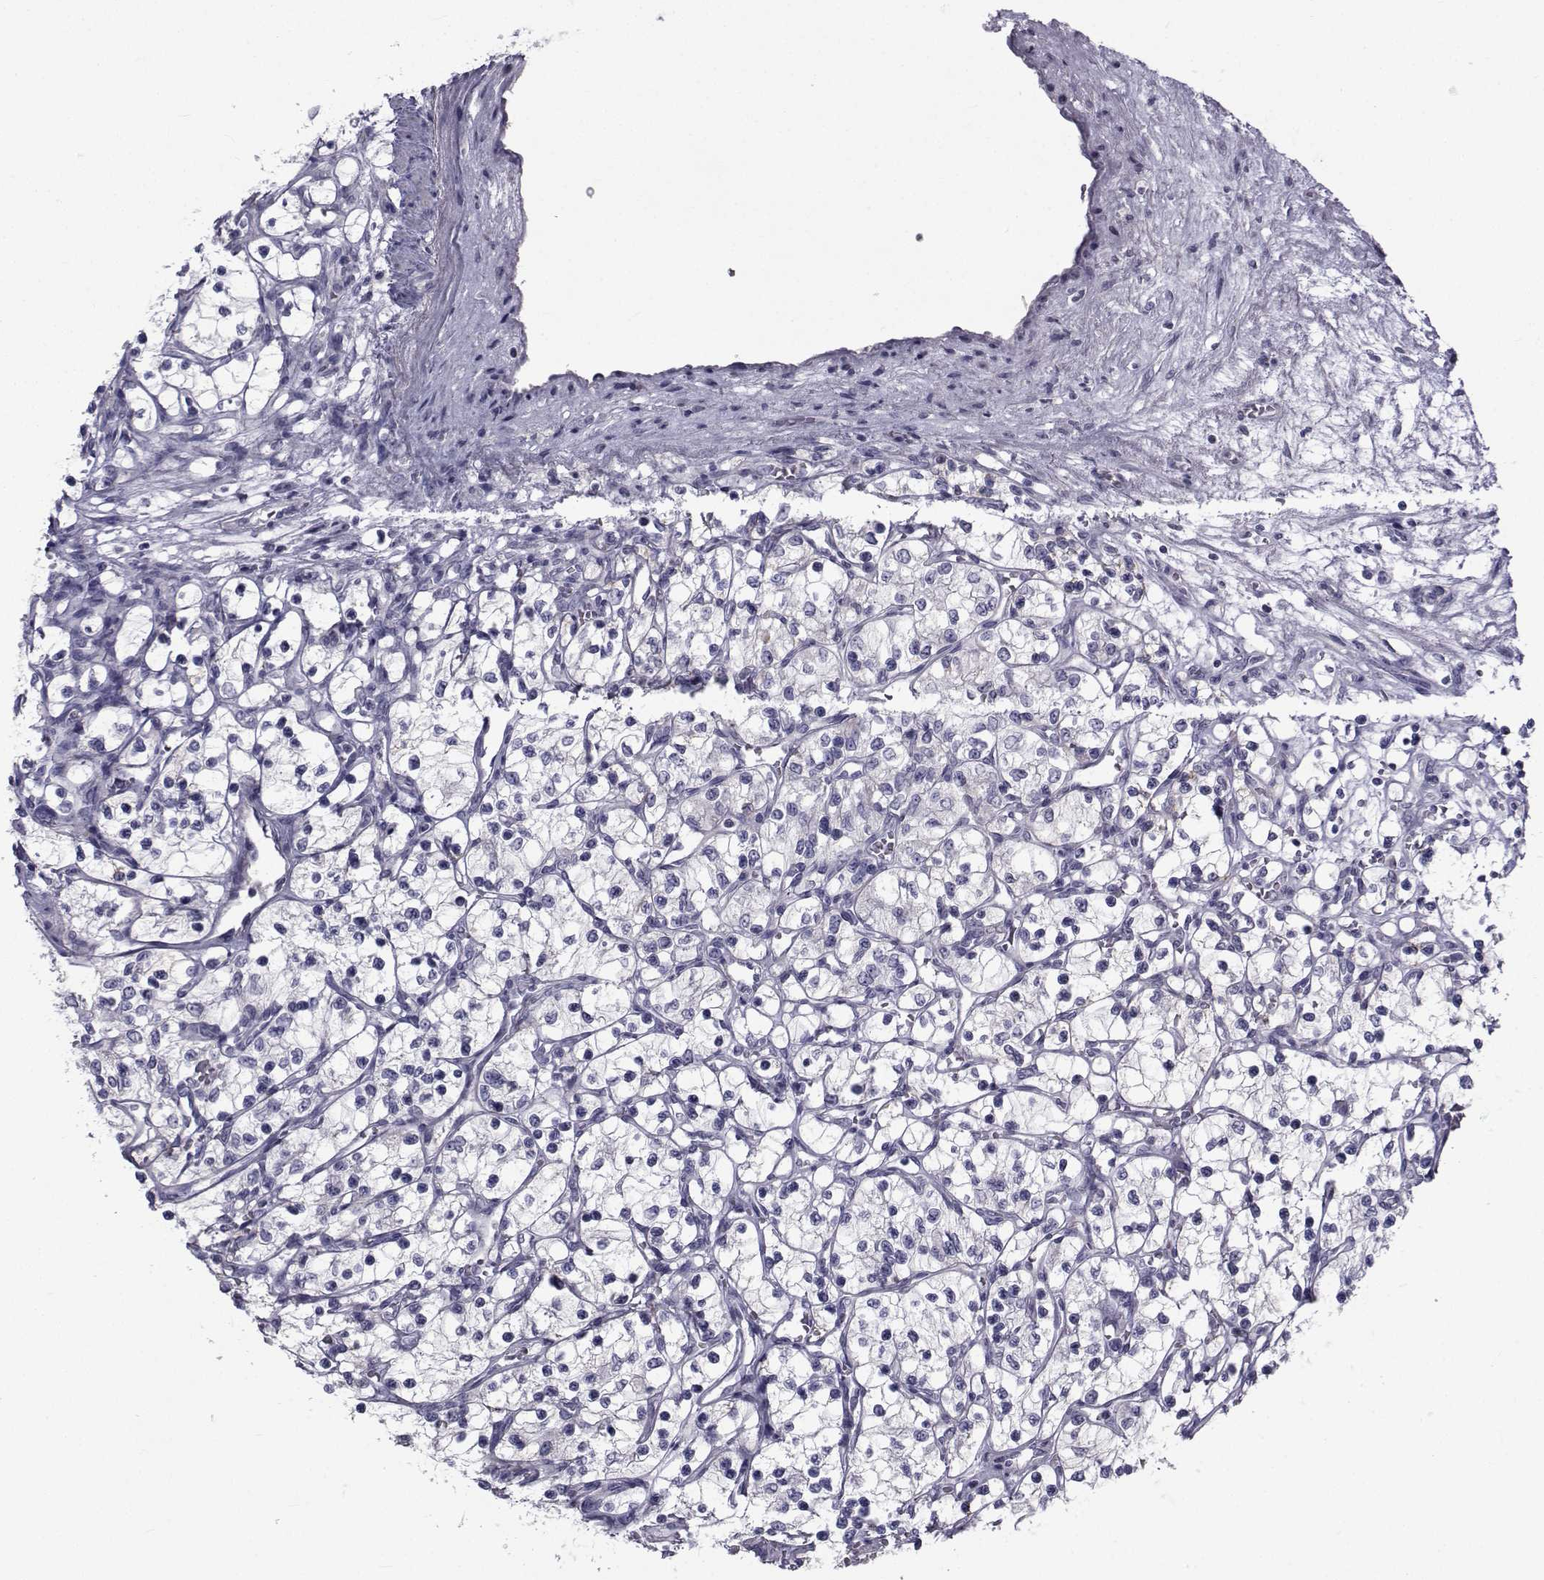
{"staining": {"intensity": "negative", "quantity": "none", "location": "none"}, "tissue": "renal cancer", "cell_type": "Tumor cells", "image_type": "cancer", "snomed": [{"axis": "morphology", "description": "Adenocarcinoma, NOS"}, {"axis": "topography", "description": "Kidney"}], "caption": "Tumor cells are negative for protein expression in human renal cancer.", "gene": "FDXR", "patient": {"sex": "female", "age": 69}}